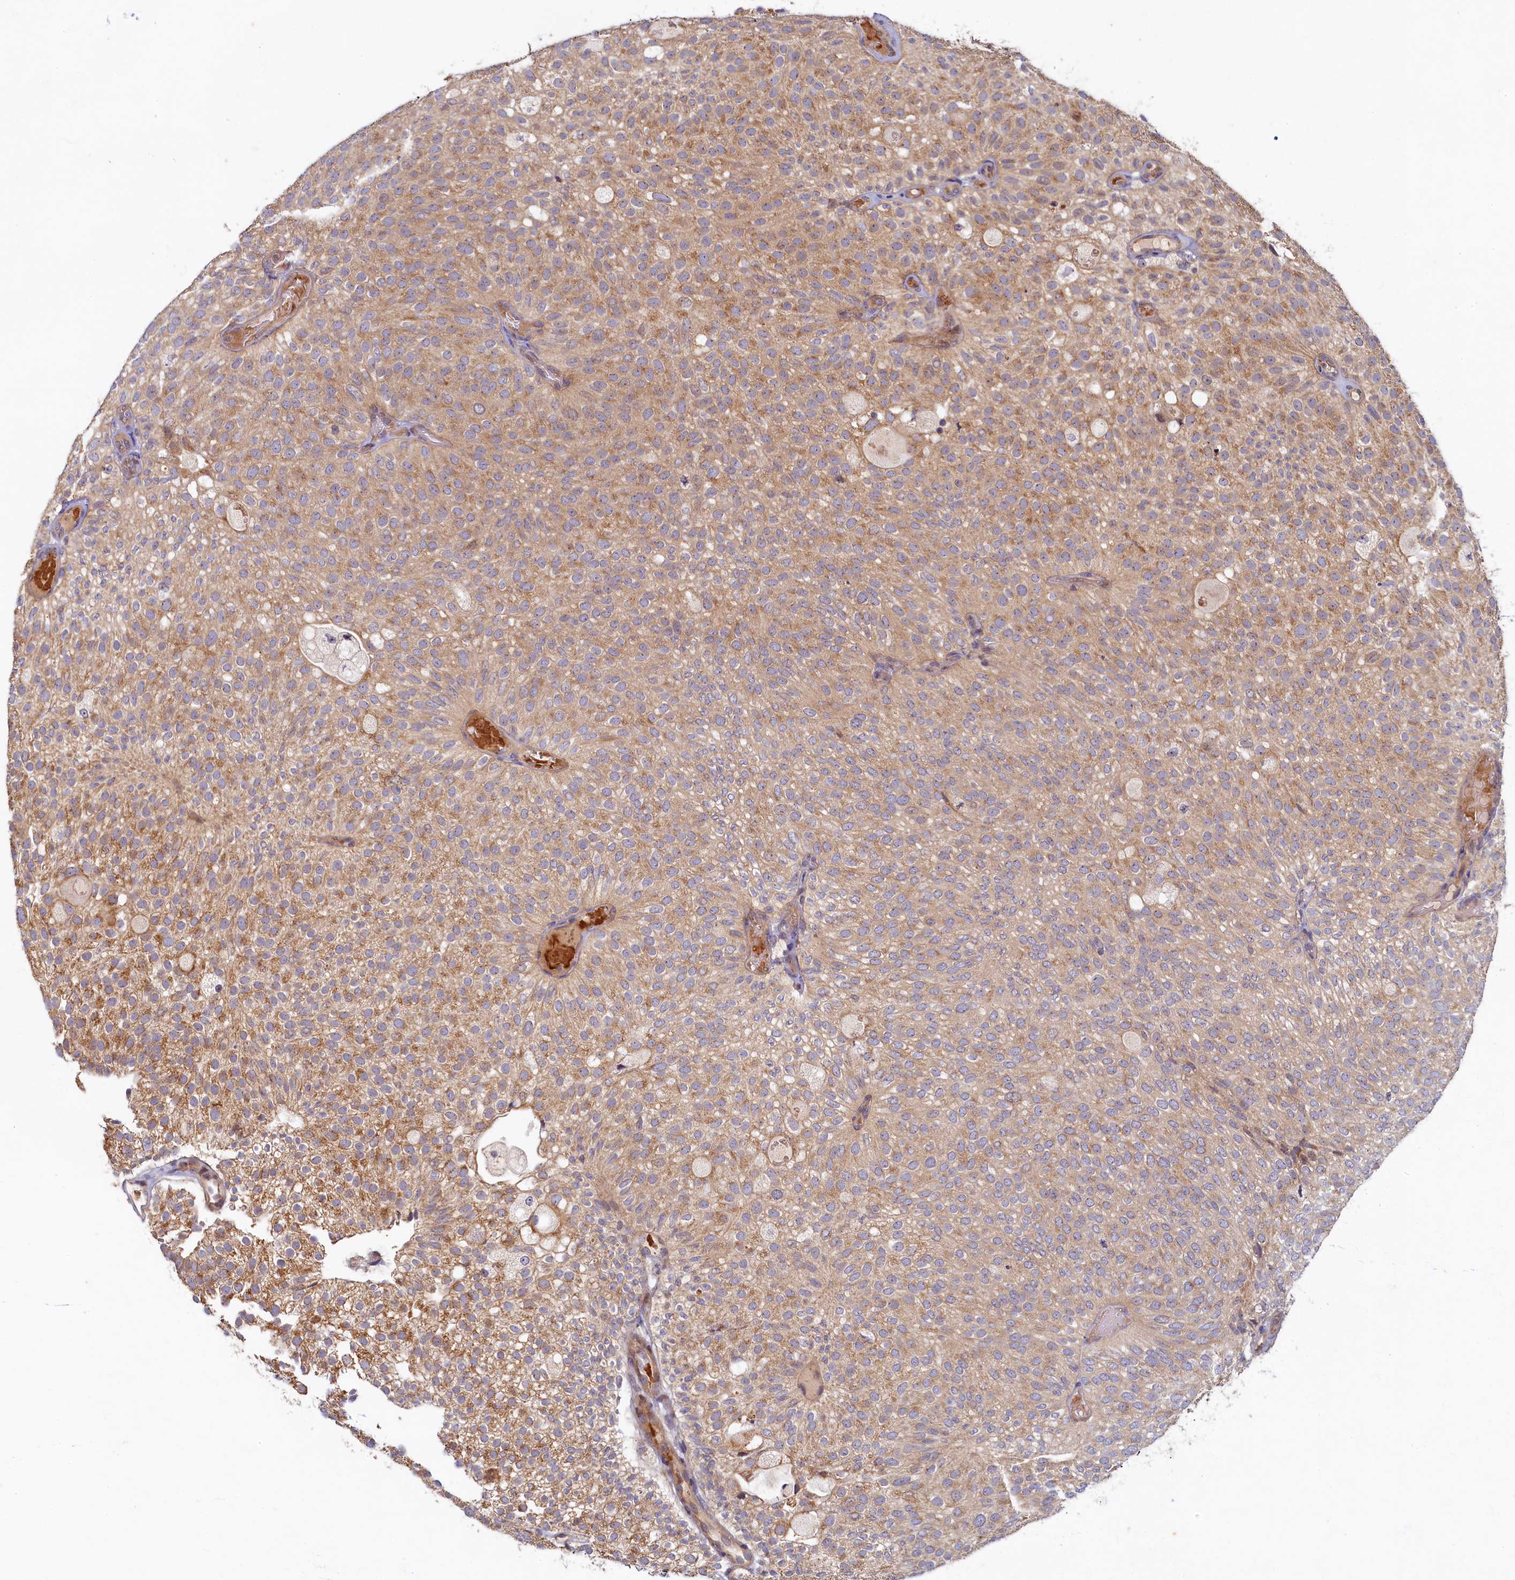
{"staining": {"intensity": "moderate", "quantity": ">75%", "location": "cytoplasmic/membranous"}, "tissue": "urothelial cancer", "cell_type": "Tumor cells", "image_type": "cancer", "snomed": [{"axis": "morphology", "description": "Urothelial carcinoma, Low grade"}, {"axis": "topography", "description": "Urinary bladder"}], "caption": "Immunohistochemical staining of human urothelial carcinoma (low-grade) reveals medium levels of moderate cytoplasmic/membranous staining in approximately >75% of tumor cells. The protein of interest is shown in brown color, while the nuclei are stained blue.", "gene": "CEP20", "patient": {"sex": "male", "age": 78}}